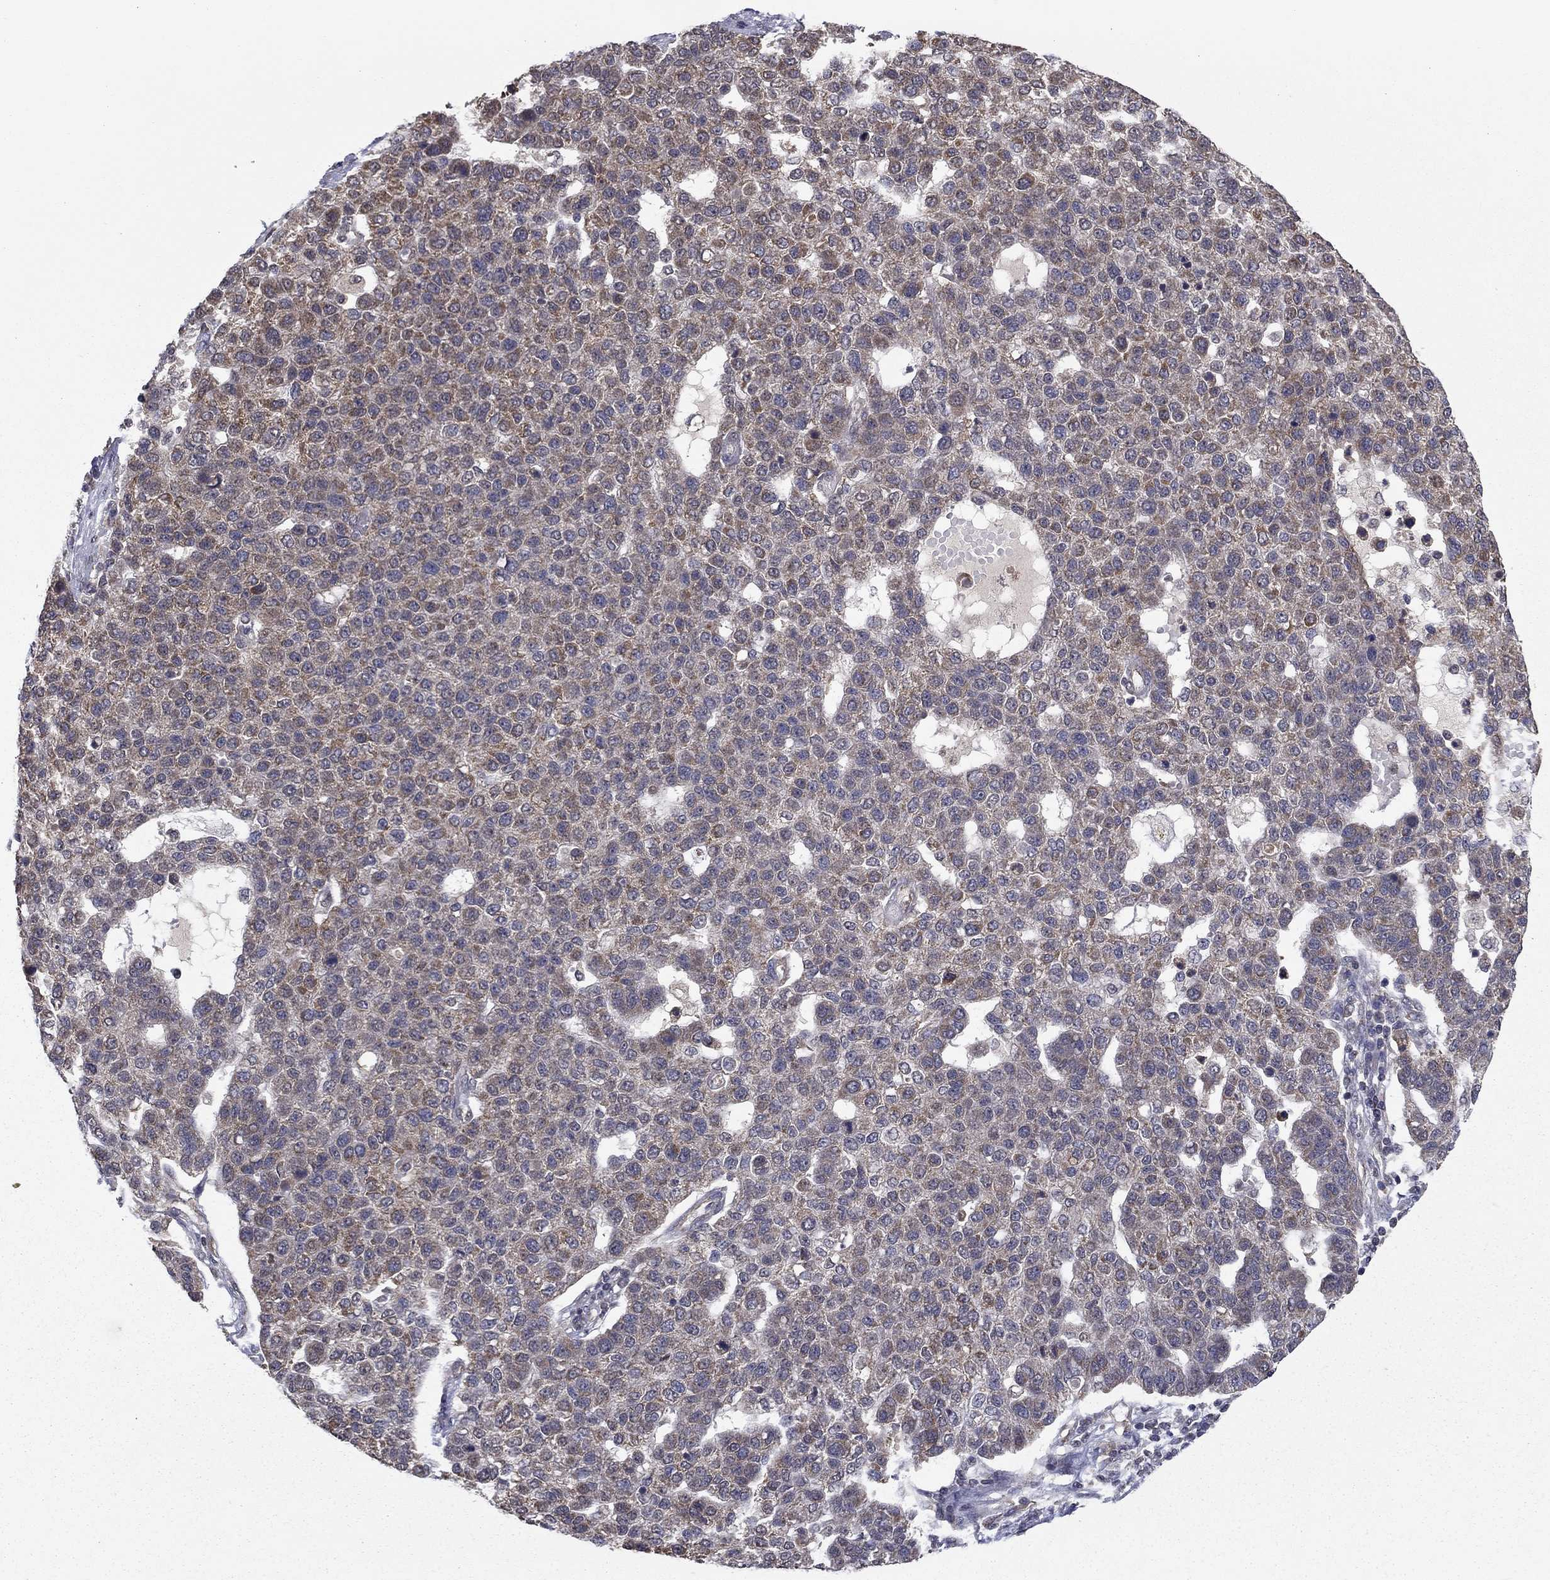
{"staining": {"intensity": "weak", "quantity": "25%-75%", "location": "cytoplasmic/membranous"}, "tissue": "pancreatic cancer", "cell_type": "Tumor cells", "image_type": "cancer", "snomed": [{"axis": "morphology", "description": "Adenocarcinoma, NOS"}, {"axis": "topography", "description": "Pancreas"}], "caption": "This is a micrograph of immunohistochemistry (IHC) staining of pancreatic adenocarcinoma, which shows weak expression in the cytoplasmic/membranous of tumor cells.", "gene": "SLC2A13", "patient": {"sex": "female", "age": 61}}